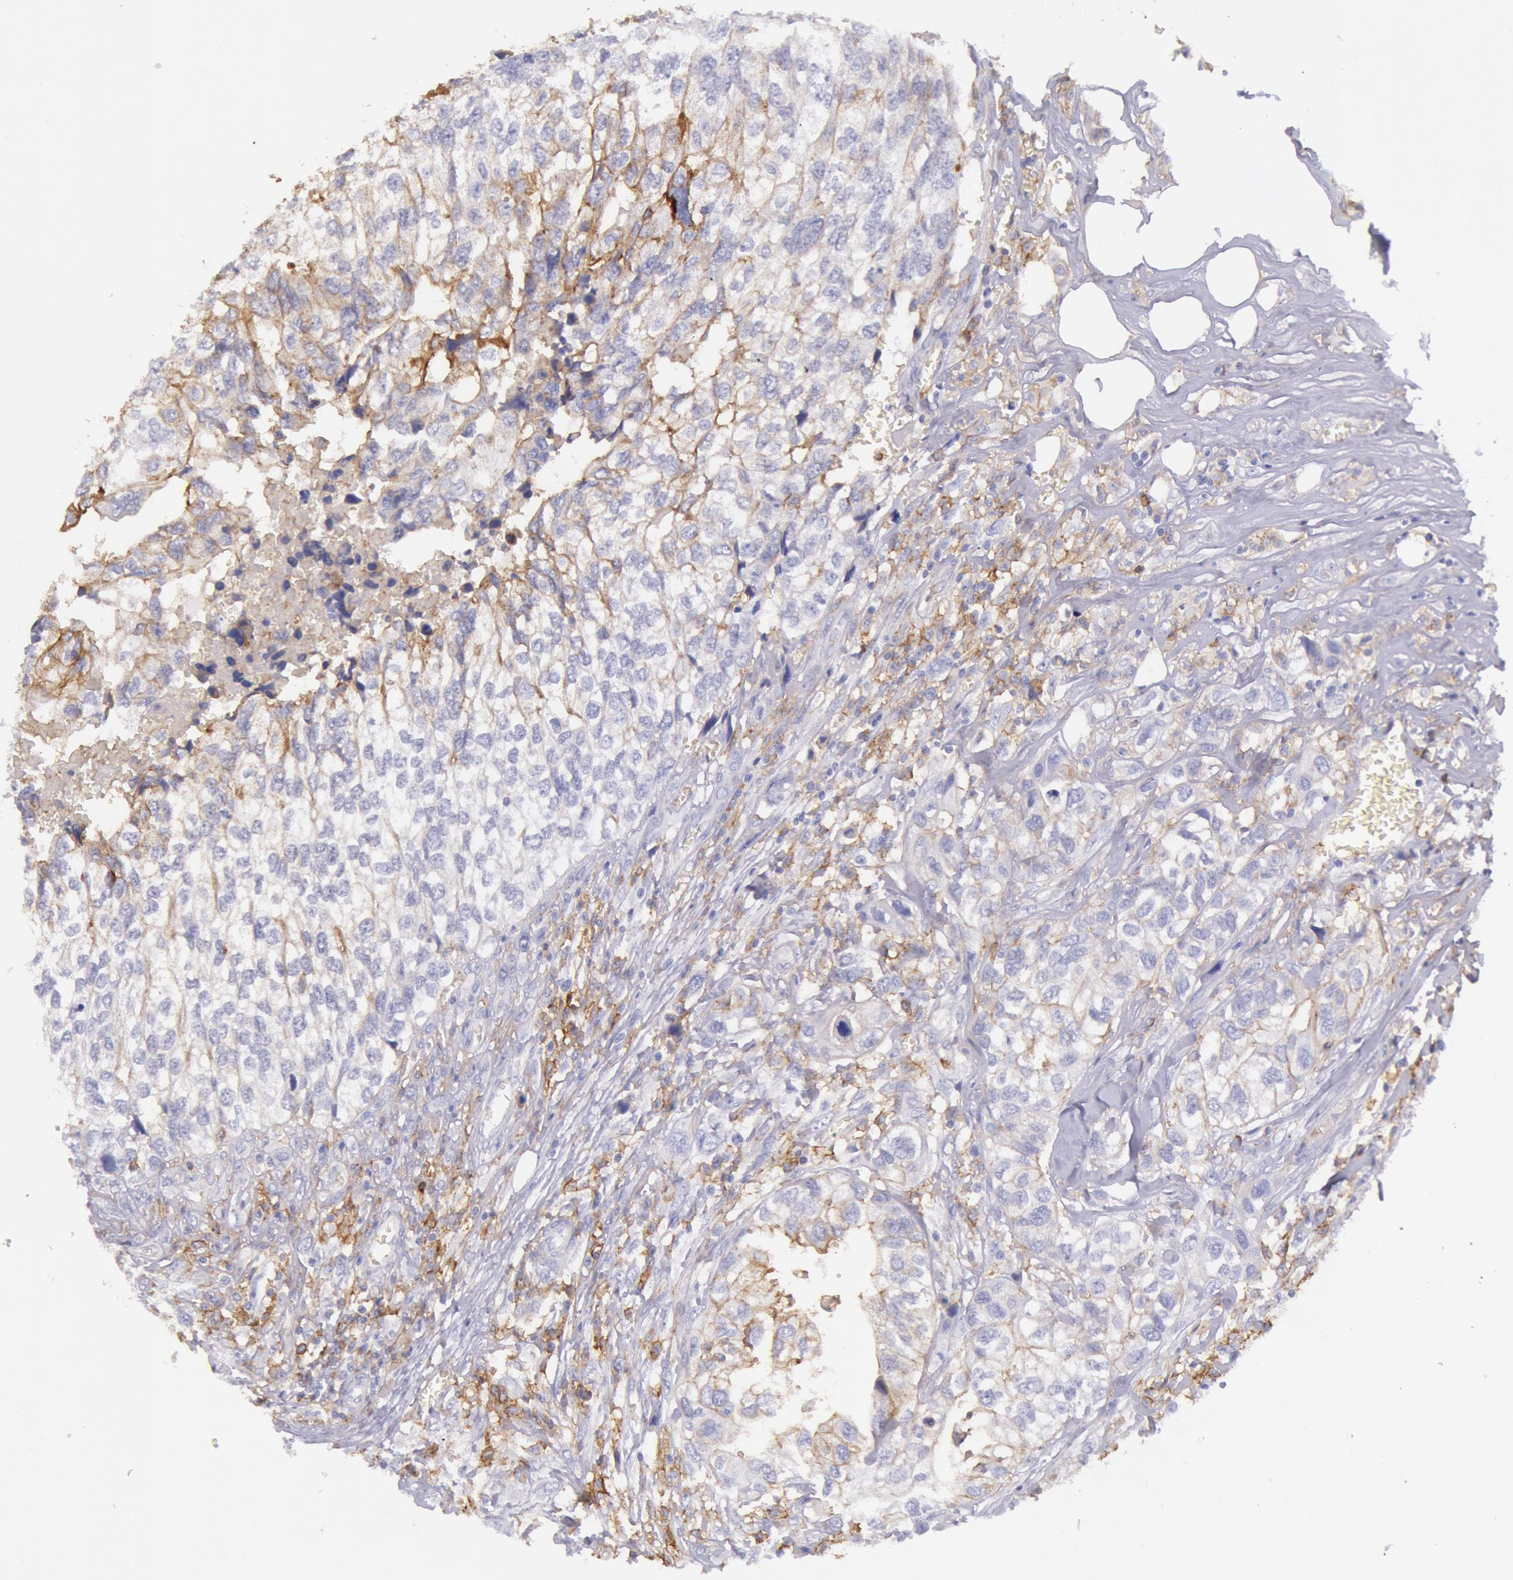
{"staining": {"intensity": "weak", "quantity": "<25%", "location": "cytoplasmic/membranous"}, "tissue": "breast cancer", "cell_type": "Tumor cells", "image_type": "cancer", "snomed": [{"axis": "morphology", "description": "Neoplasm, malignant, NOS"}, {"axis": "topography", "description": "Breast"}], "caption": "A micrograph of human breast cancer is negative for staining in tumor cells. The staining was performed using DAB (3,3'-diaminobenzidine) to visualize the protein expression in brown, while the nuclei were stained in blue with hematoxylin (Magnification: 20x).", "gene": "LYN", "patient": {"sex": "female", "age": 50}}